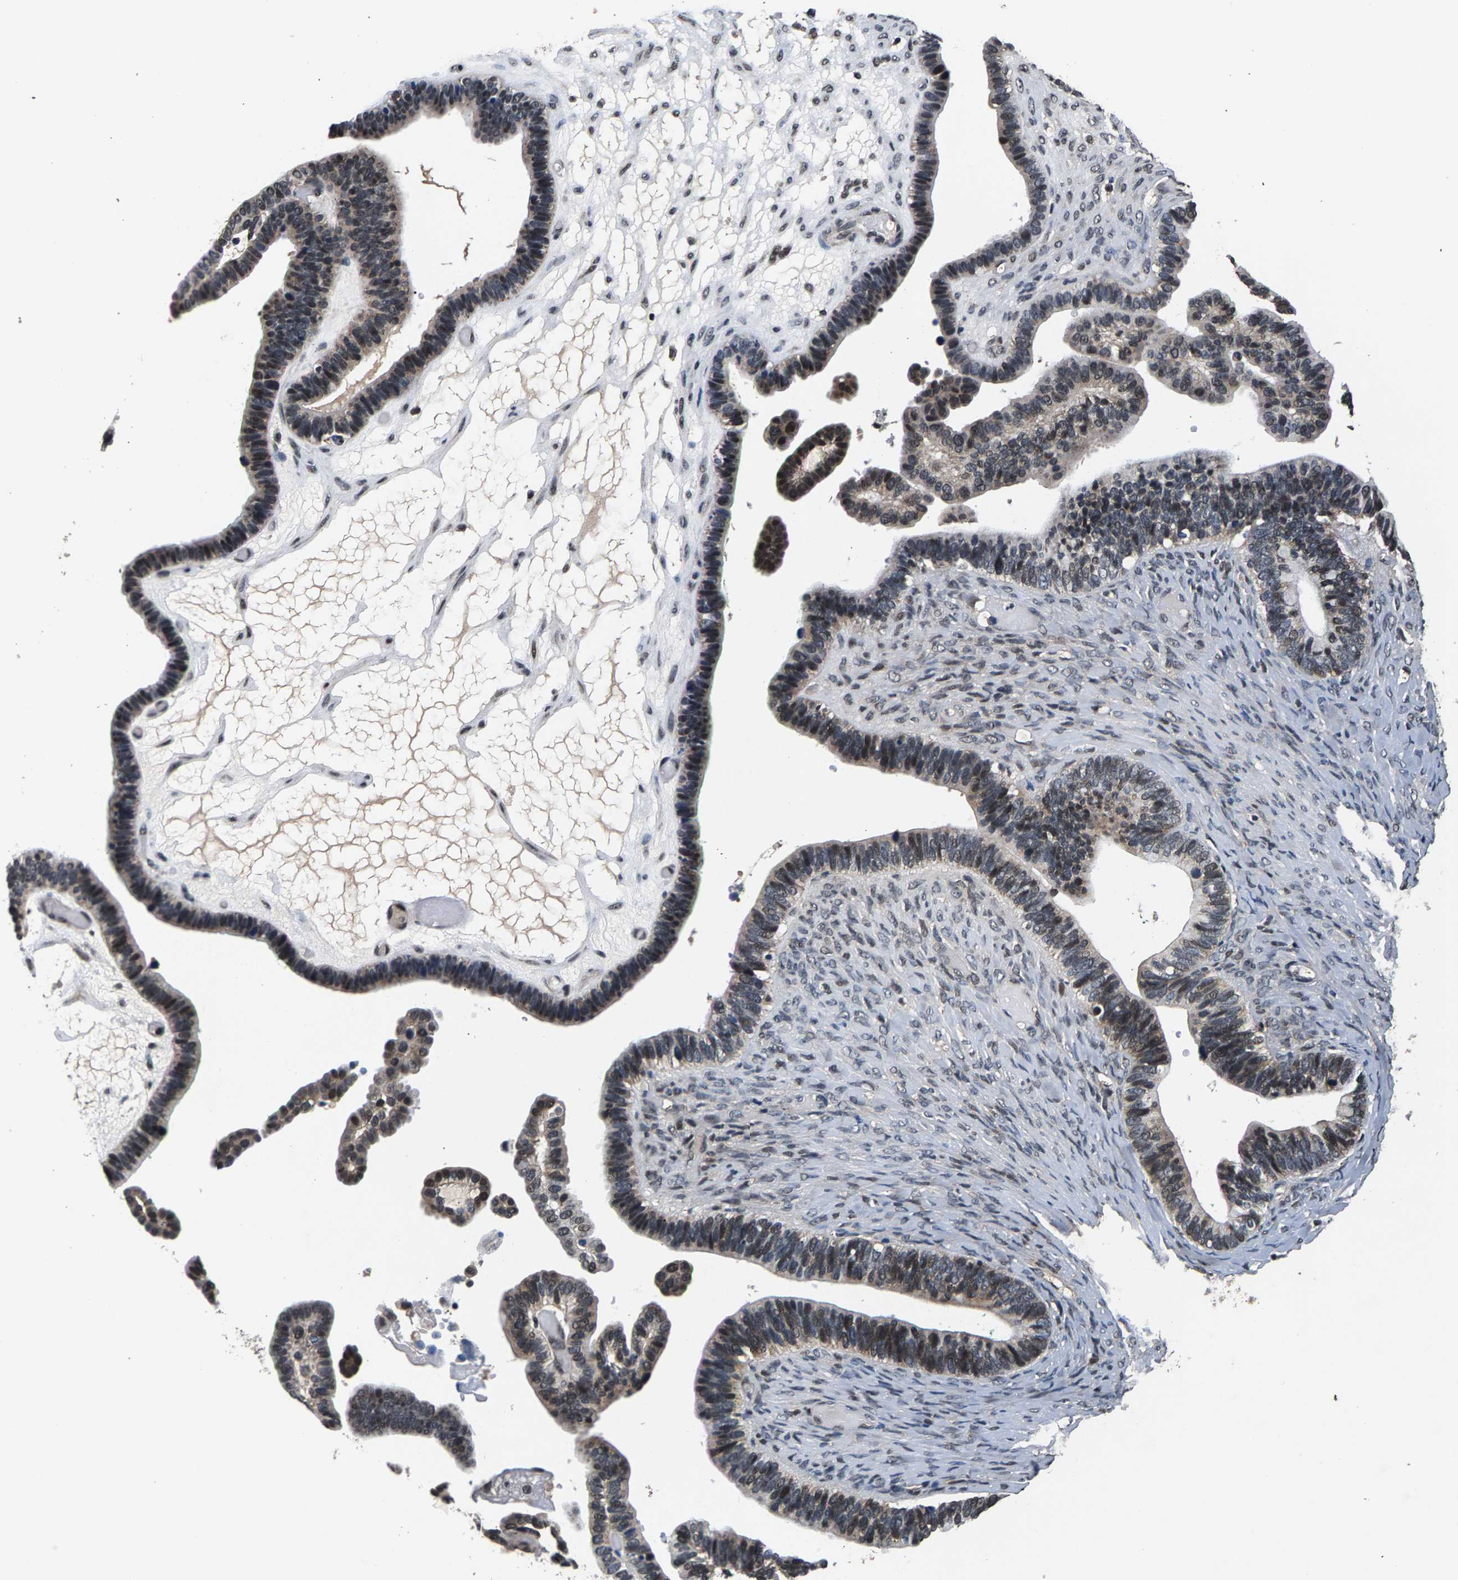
{"staining": {"intensity": "moderate", "quantity": ">75%", "location": "nuclear"}, "tissue": "ovarian cancer", "cell_type": "Tumor cells", "image_type": "cancer", "snomed": [{"axis": "morphology", "description": "Cystadenocarcinoma, serous, NOS"}, {"axis": "topography", "description": "Ovary"}], "caption": "The photomicrograph exhibits immunohistochemical staining of serous cystadenocarcinoma (ovarian). There is moderate nuclear expression is present in approximately >75% of tumor cells.", "gene": "RBM33", "patient": {"sex": "female", "age": 56}}